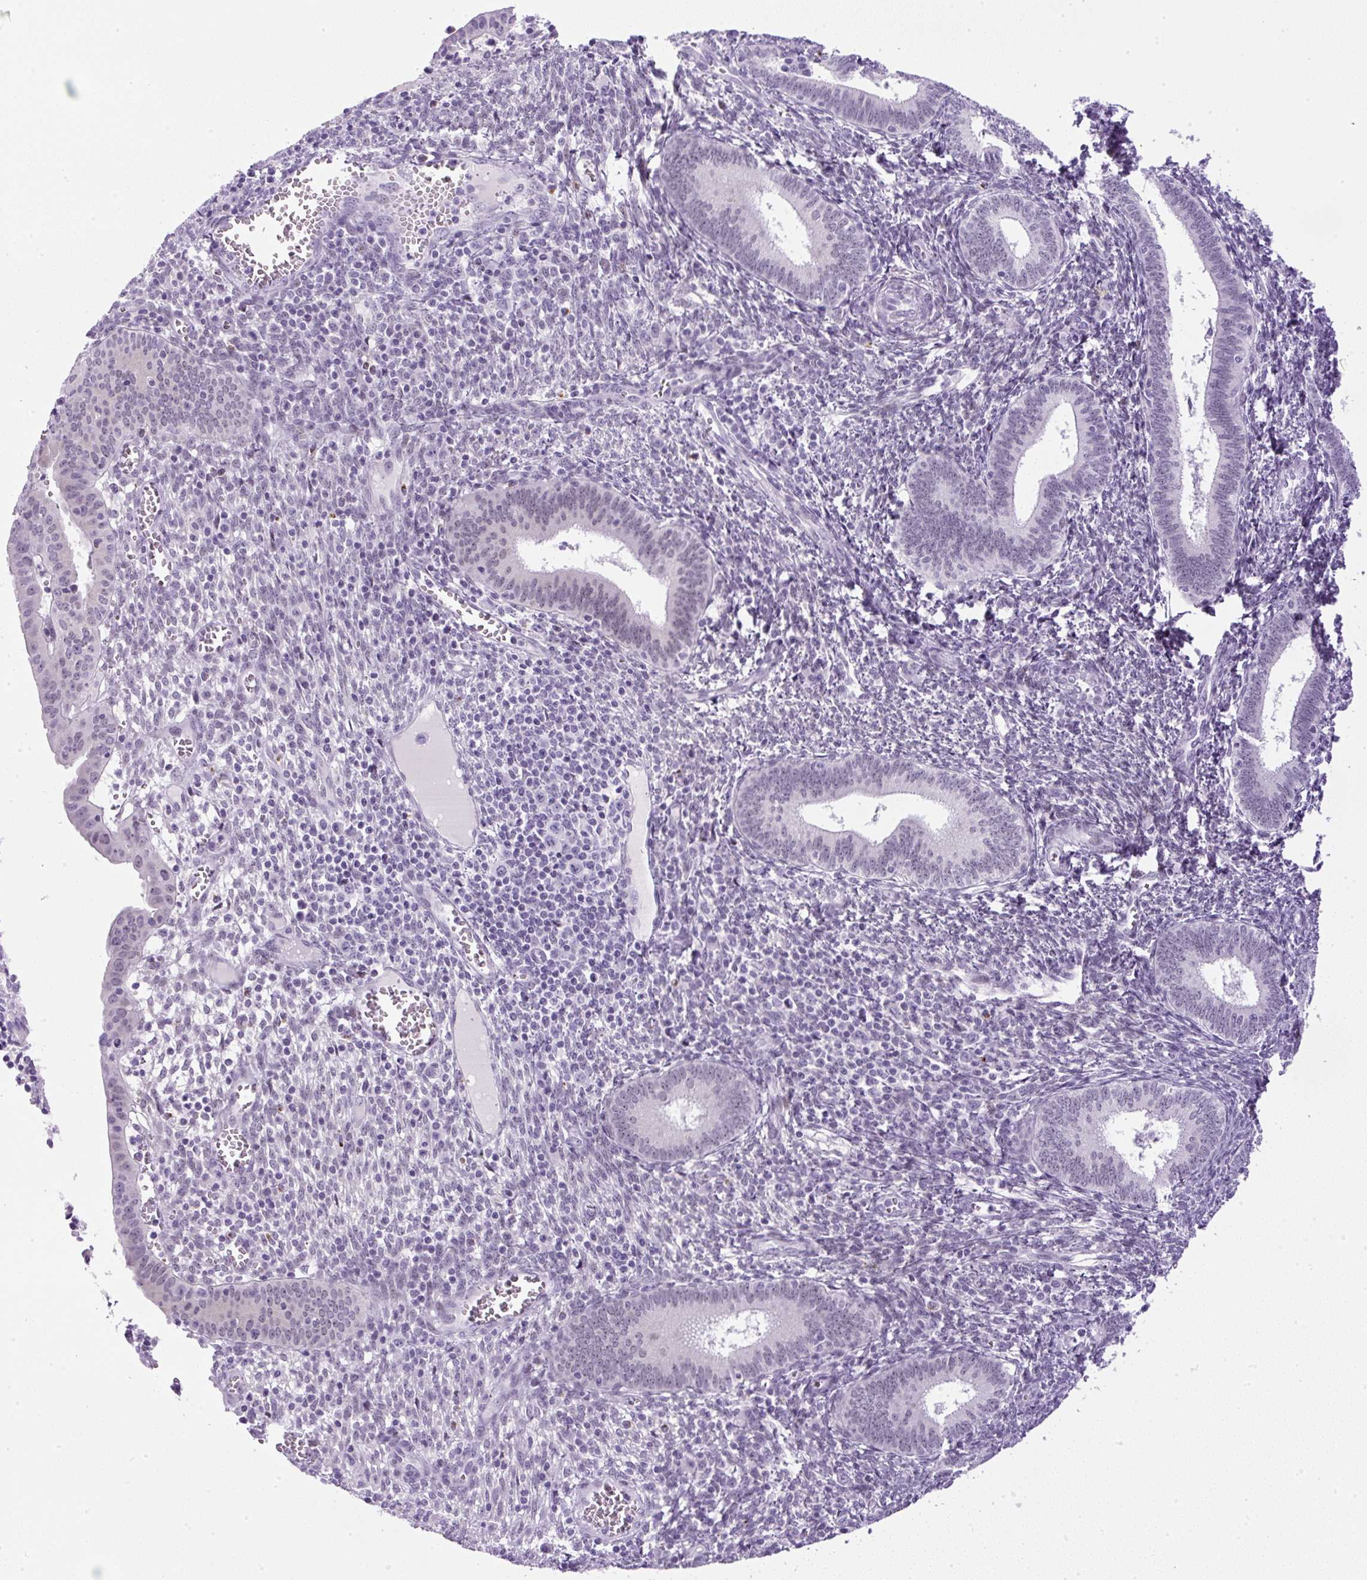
{"staining": {"intensity": "negative", "quantity": "none", "location": "none"}, "tissue": "endometrium", "cell_type": "Cells in endometrial stroma", "image_type": "normal", "snomed": [{"axis": "morphology", "description": "Normal tissue, NOS"}, {"axis": "topography", "description": "Endometrium"}], "caption": "This is an immunohistochemistry photomicrograph of unremarkable endometrium. There is no expression in cells in endometrial stroma.", "gene": "RHBDD2", "patient": {"sex": "female", "age": 41}}